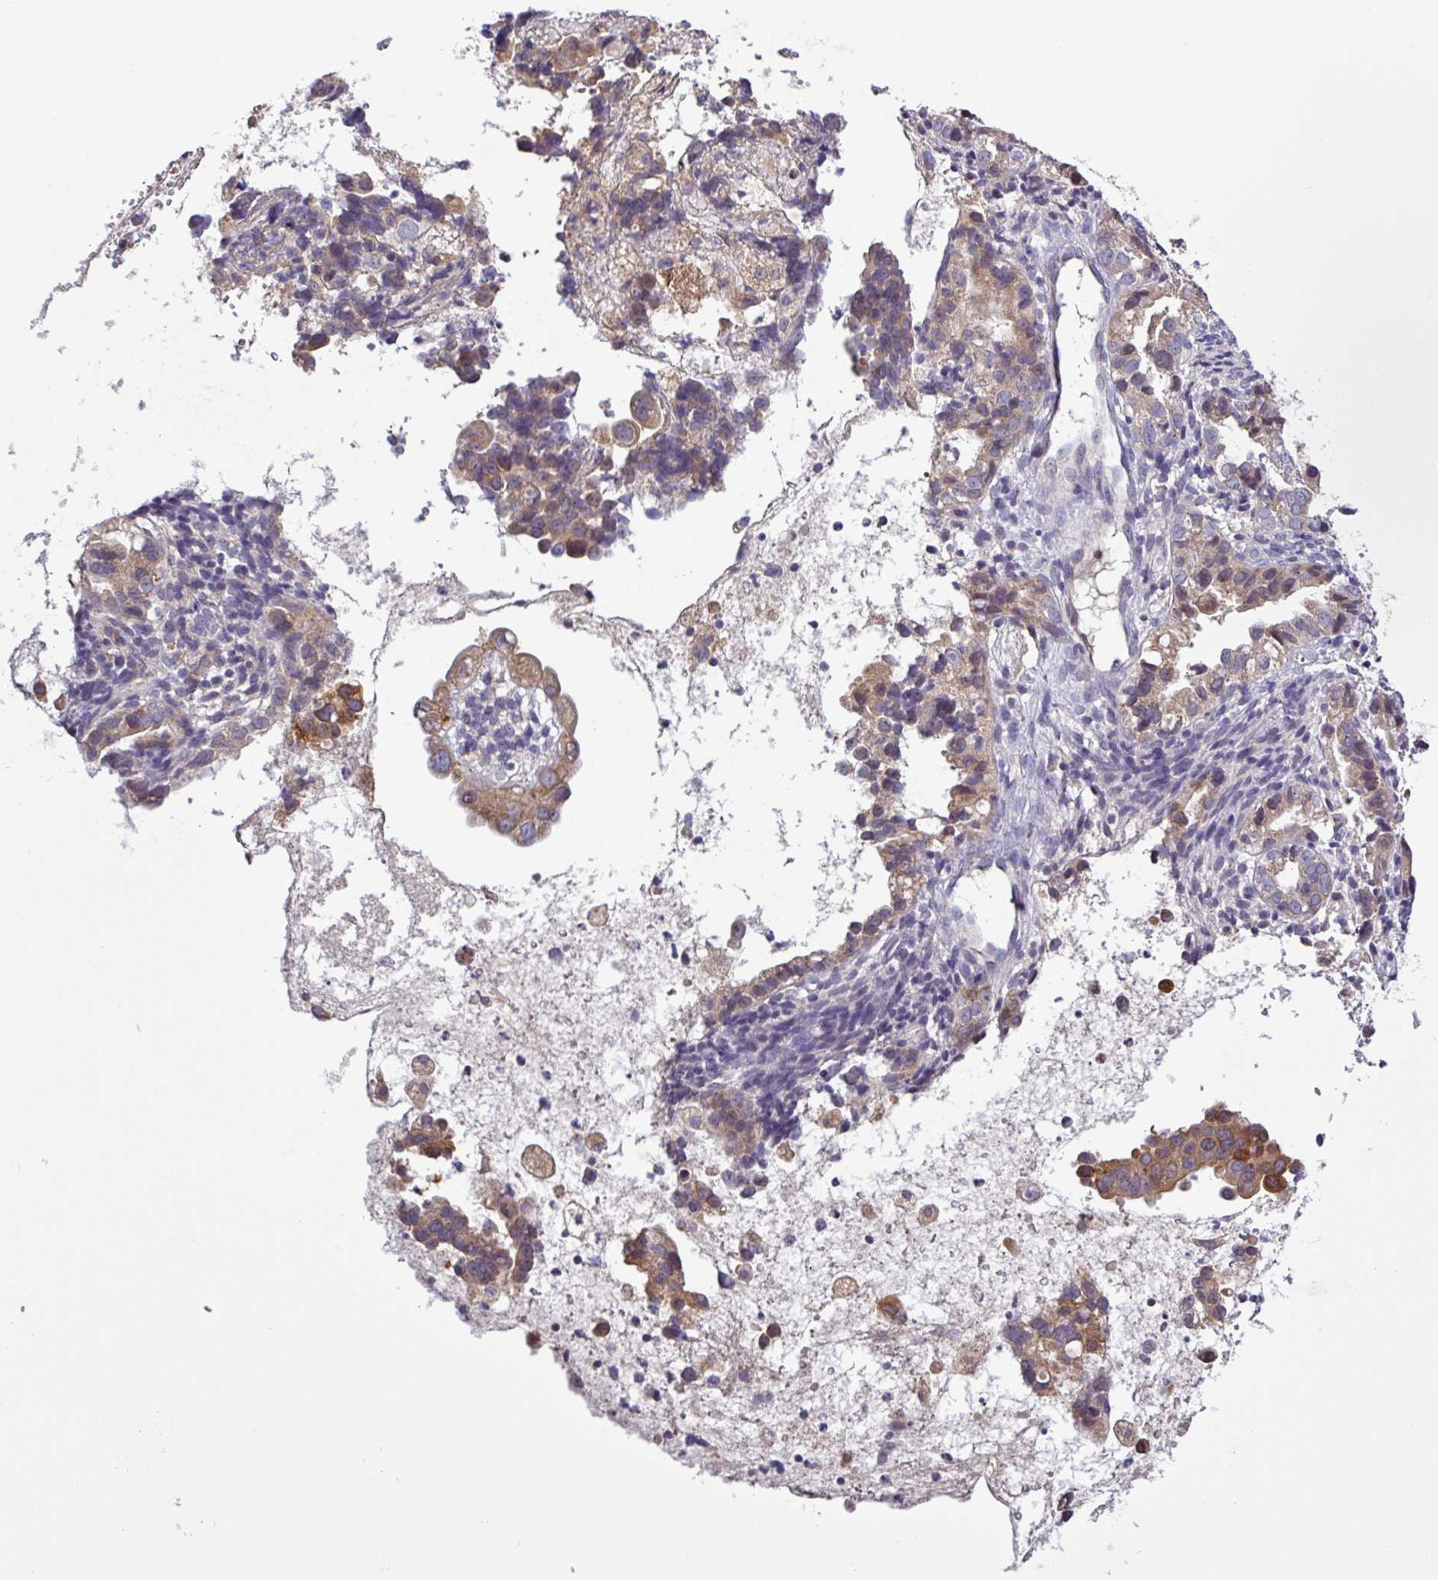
{"staining": {"intensity": "moderate", "quantity": ">75%", "location": "cytoplasmic/membranous"}, "tissue": "endometrial cancer", "cell_type": "Tumor cells", "image_type": "cancer", "snomed": [{"axis": "morphology", "description": "Adenocarcinoma, NOS"}, {"axis": "topography", "description": "Endometrium"}], "caption": "A brown stain shows moderate cytoplasmic/membranous staining of a protein in human adenocarcinoma (endometrial) tumor cells.", "gene": "SFTPB", "patient": {"sex": "female", "age": 57}}